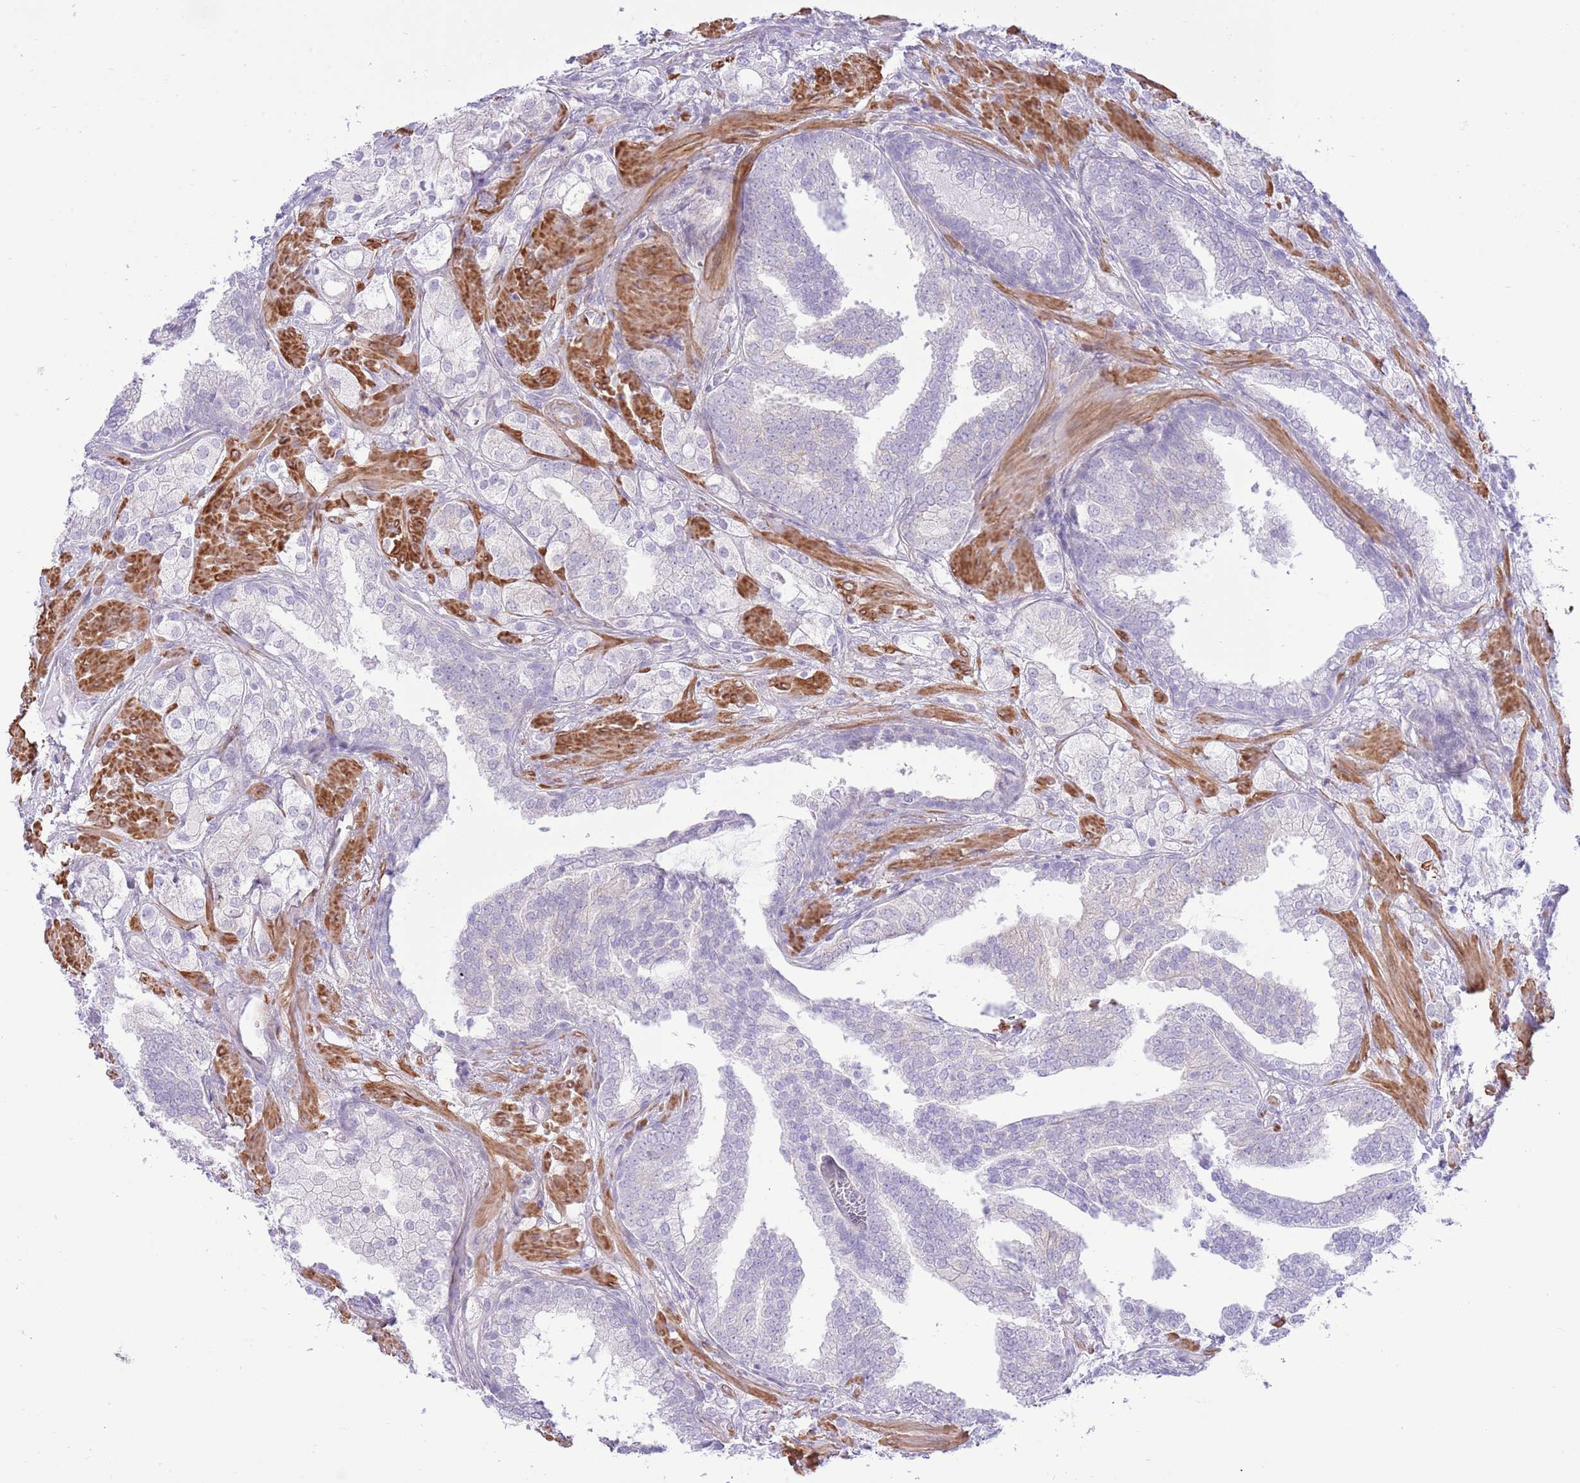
{"staining": {"intensity": "negative", "quantity": "none", "location": "none"}, "tissue": "prostate cancer", "cell_type": "Tumor cells", "image_type": "cancer", "snomed": [{"axis": "morphology", "description": "Adenocarcinoma, High grade"}, {"axis": "topography", "description": "Prostate"}], "caption": "Immunohistochemistry of human prostate cancer demonstrates no positivity in tumor cells.", "gene": "ZC4H2", "patient": {"sex": "male", "age": 50}}